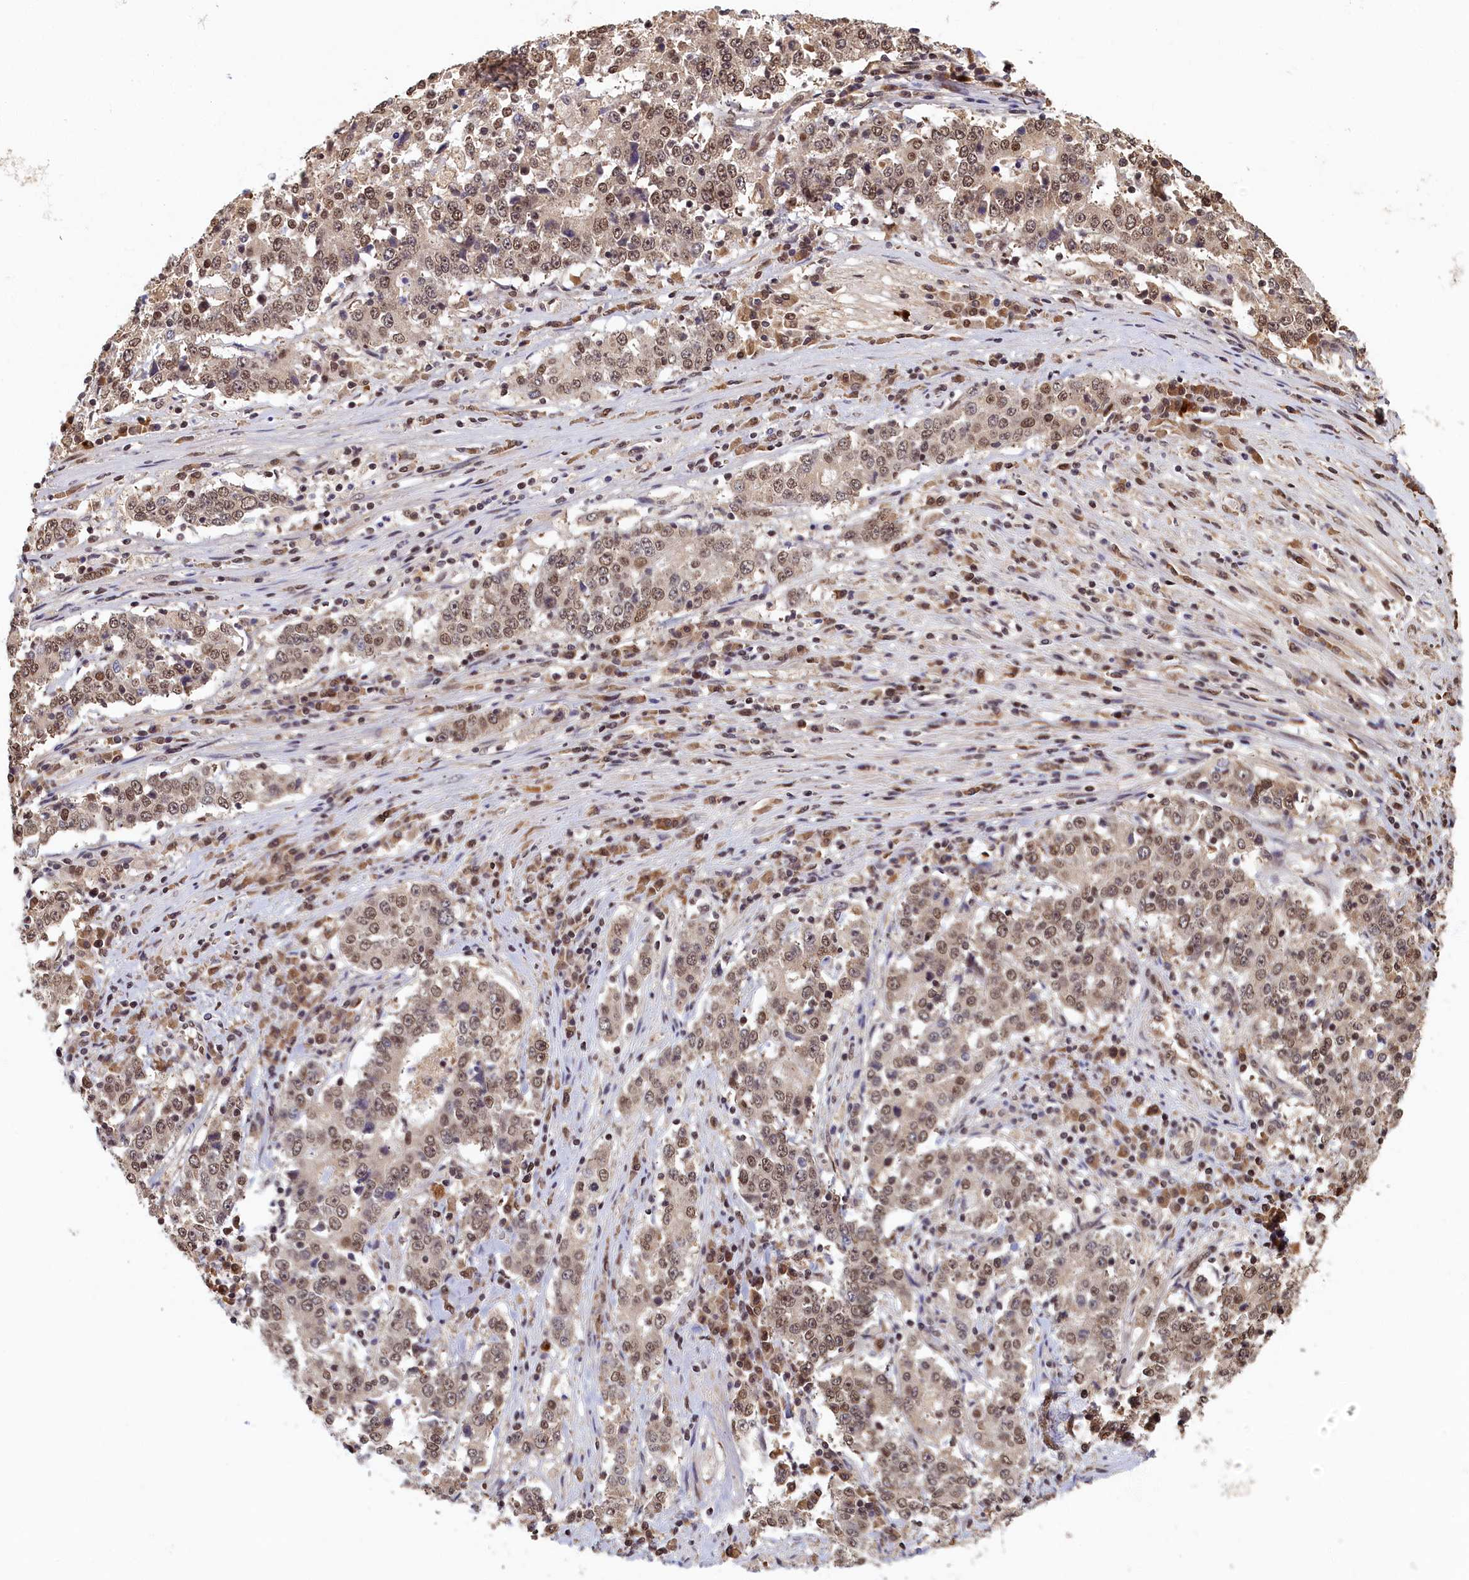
{"staining": {"intensity": "moderate", "quantity": ">75%", "location": "nuclear"}, "tissue": "stomach cancer", "cell_type": "Tumor cells", "image_type": "cancer", "snomed": [{"axis": "morphology", "description": "Adenocarcinoma, NOS"}, {"axis": "topography", "description": "Stomach"}], "caption": "Stomach cancer (adenocarcinoma) stained with a protein marker exhibits moderate staining in tumor cells.", "gene": "CKAP2L", "patient": {"sex": "male", "age": 59}}